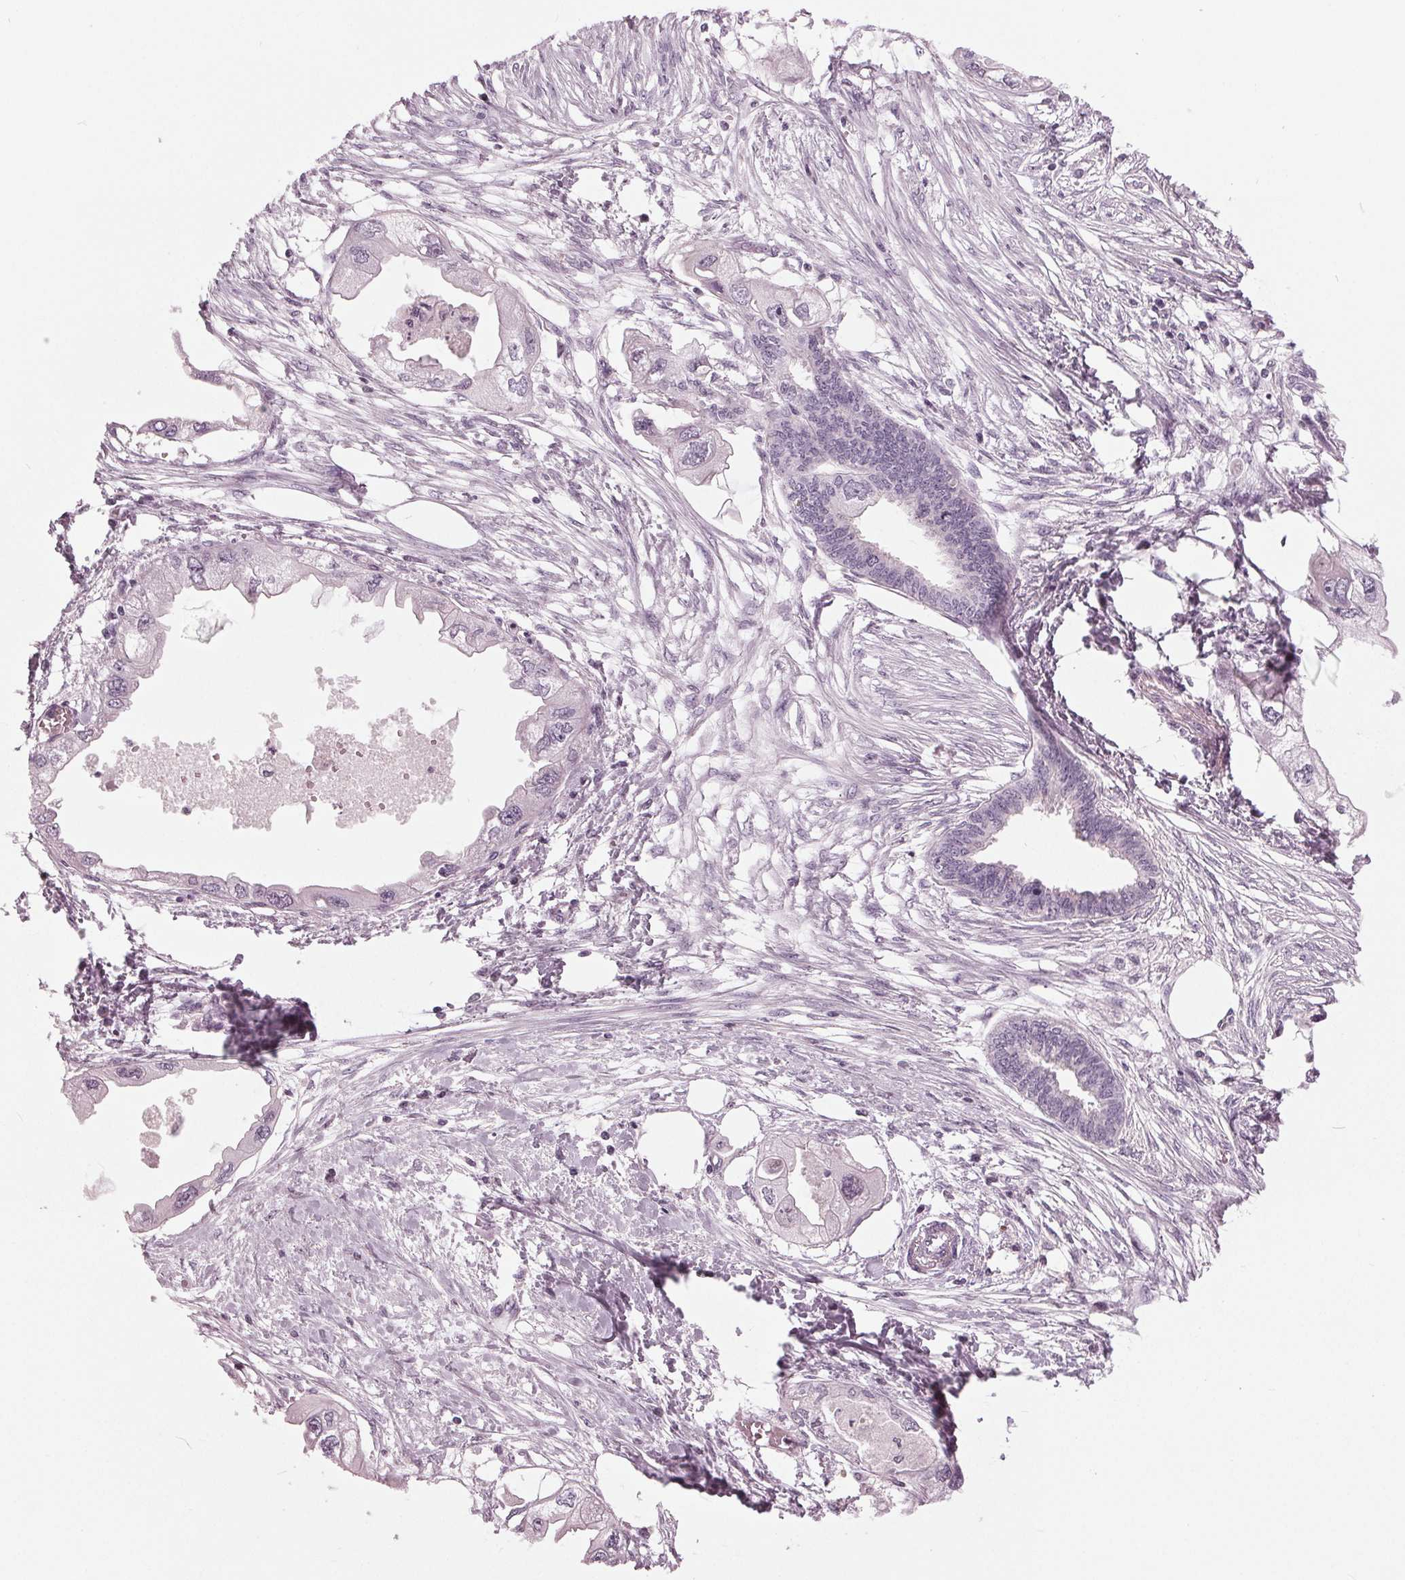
{"staining": {"intensity": "negative", "quantity": "none", "location": "none"}, "tissue": "endometrial cancer", "cell_type": "Tumor cells", "image_type": "cancer", "snomed": [{"axis": "morphology", "description": "Adenocarcinoma, NOS"}, {"axis": "morphology", "description": "Adenocarcinoma, metastatic, NOS"}, {"axis": "topography", "description": "Adipose tissue"}, {"axis": "topography", "description": "Endometrium"}], "caption": "This image is of endometrial metastatic adenocarcinoma stained with immunohistochemistry (IHC) to label a protein in brown with the nuclei are counter-stained blue. There is no expression in tumor cells.", "gene": "SLC9A4", "patient": {"sex": "female", "age": 67}}